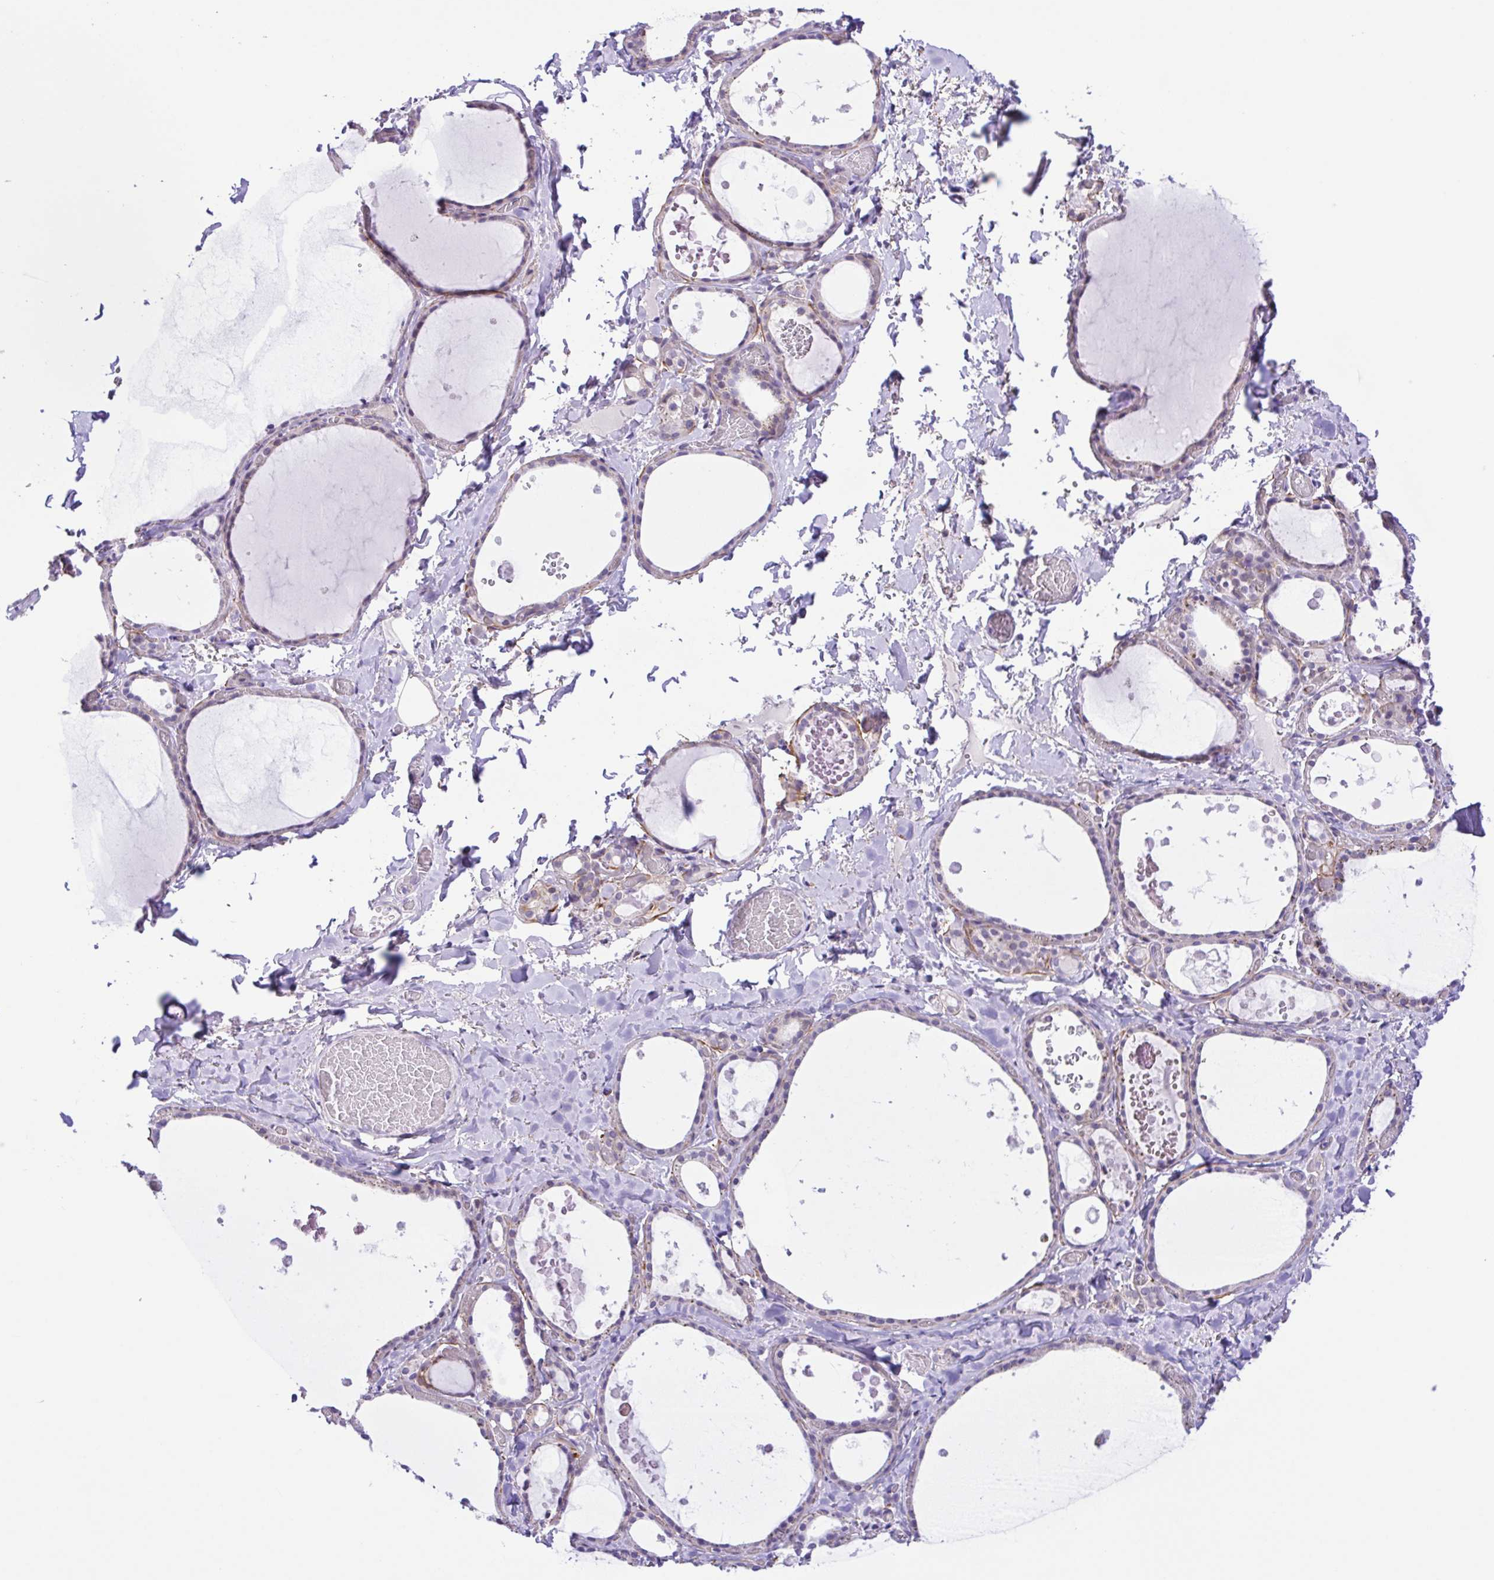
{"staining": {"intensity": "negative", "quantity": "none", "location": "none"}, "tissue": "thyroid gland", "cell_type": "Glandular cells", "image_type": "normal", "snomed": [{"axis": "morphology", "description": "Normal tissue, NOS"}, {"axis": "topography", "description": "Thyroid gland"}], "caption": "Immunohistochemistry histopathology image of unremarkable thyroid gland: human thyroid gland stained with DAB reveals no significant protein expression in glandular cells.", "gene": "DCLK2", "patient": {"sex": "female", "age": 56}}